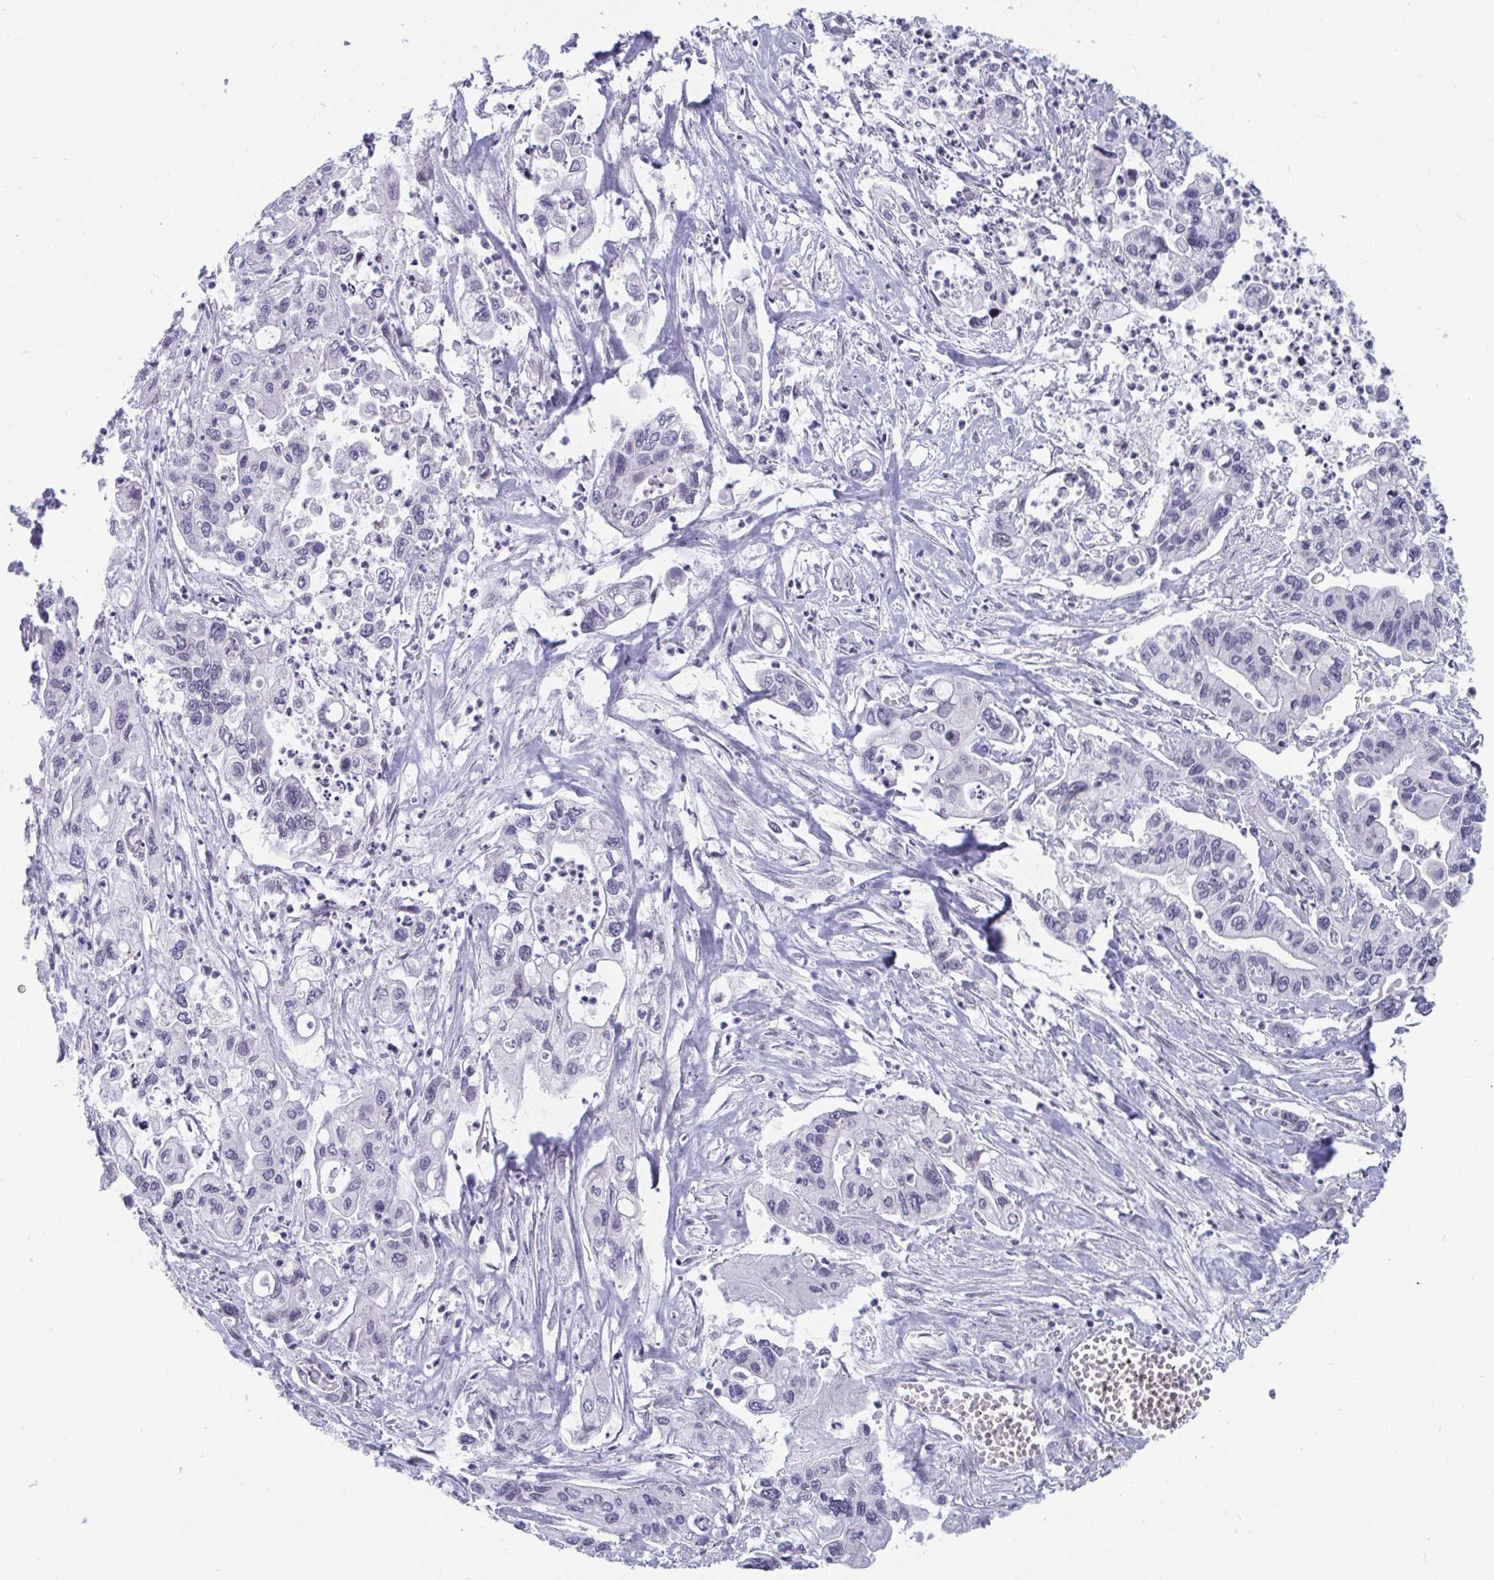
{"staining": {"intensity": "negative", "quantity": "none", "location": "none"}, "tissue": "pancreatic cancer", "cell_type": "Tumor cells", "image_type": "cancer", "snomed": [{"axis": "morphology", "description": "Adenocarcinoma, NOS"}, {"axis": "topography", "description": "Pancreas"}], "caption": "The image displays no staining of tumor cells in adenocarcinoma (pancreatic). (Stains: DAB IHC with hematoxylin counter stain, Microscopy: brightfield microscopy at high magnification).", "gene": "BMAL2", "patient": {"sex": "male", "age": 62}}